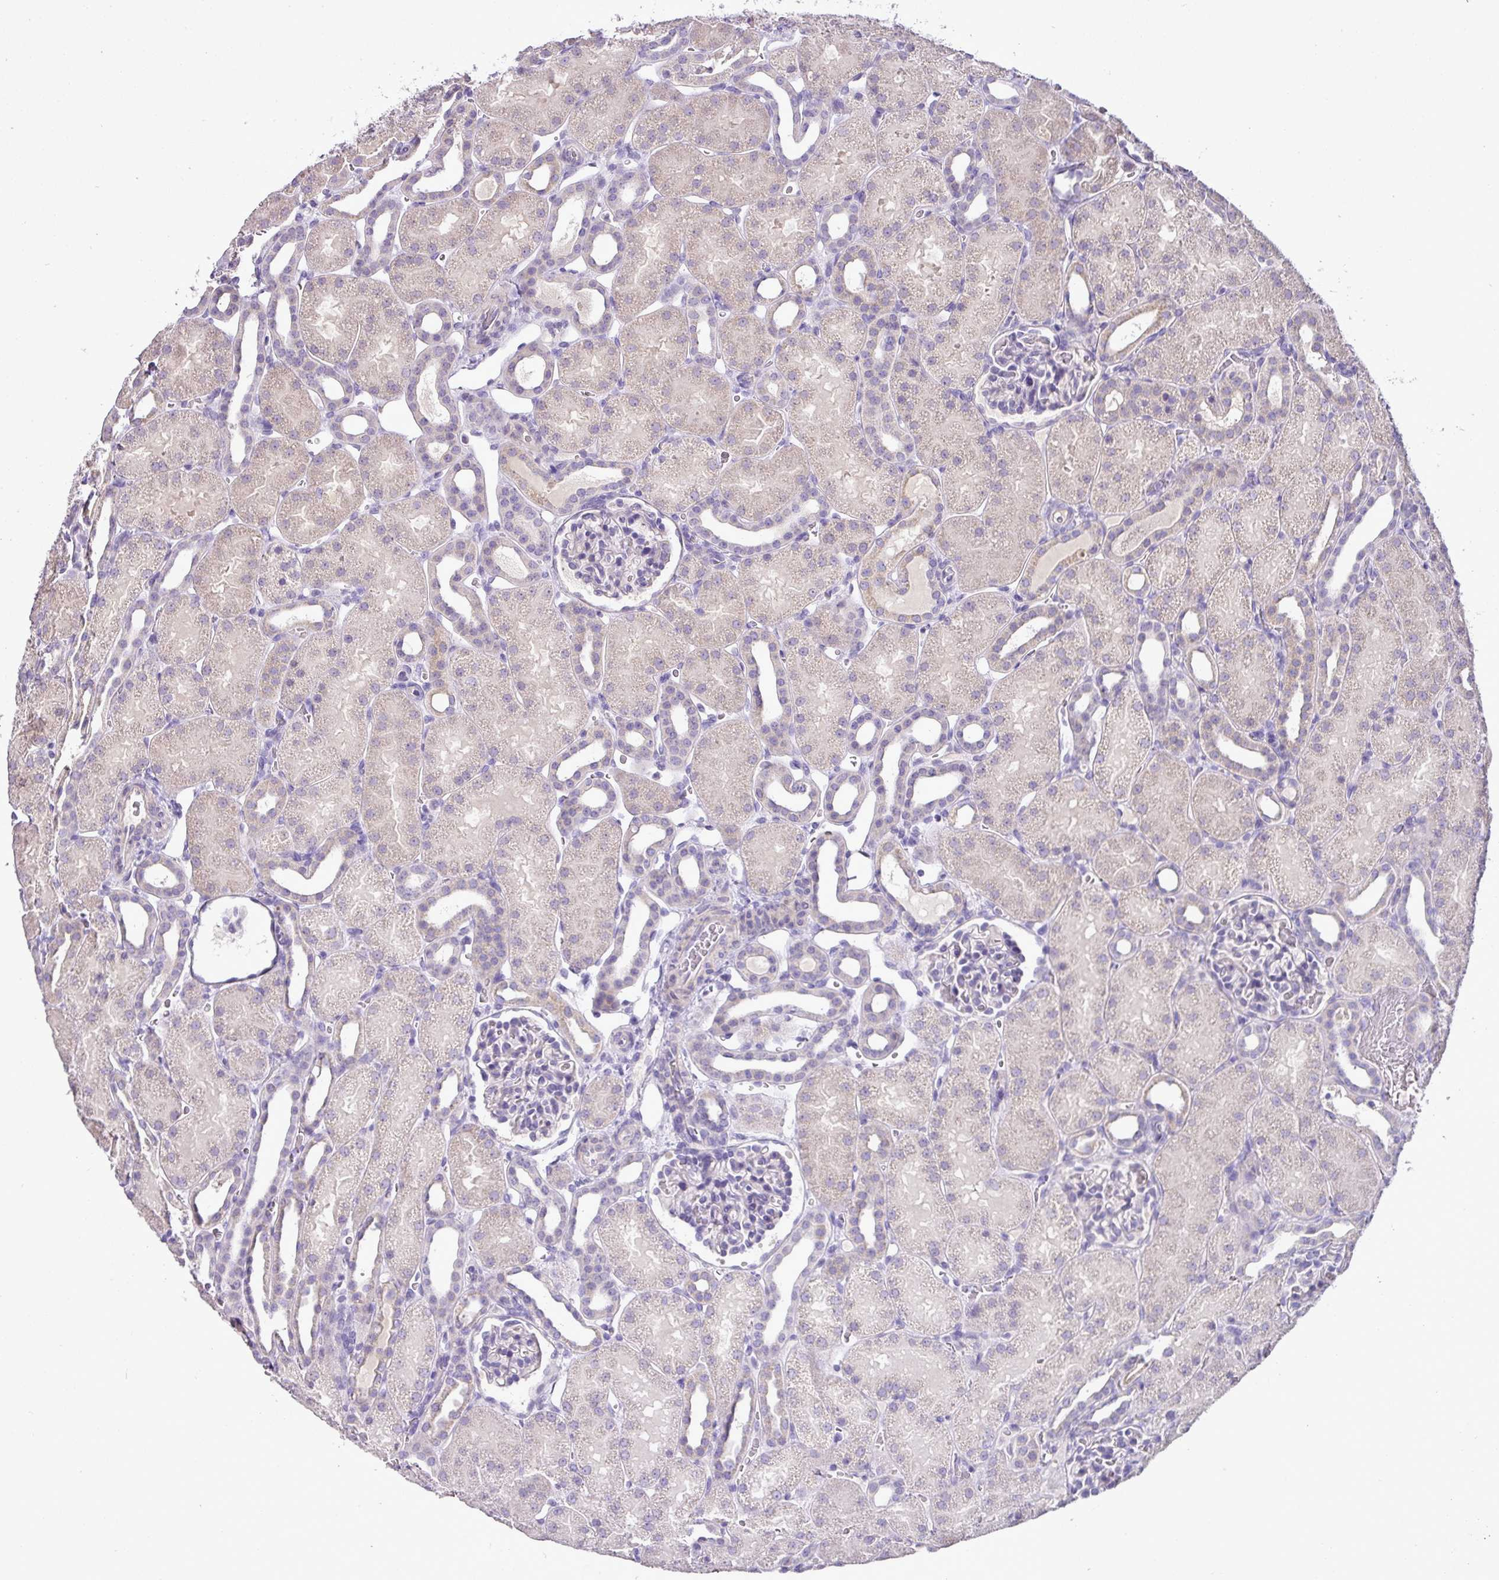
{"staining": {"intensity": "negative", "quantity": "none", "location": "none"}, "tissue": "kidney", "cell_type": "Cells in glomeruli", "image_type": "normal", "snomed": [{"axis": "morphology", "description": "Normal tissue, NOS"}, {"axis": "topography", "description": "Kidney"}], "caption": "Kidney stained for a protein using immunohistochemistry shows no staining cells in glomeruli.", "gene": "BRINP2", "patient": {"sex": "male", "age": 2}}